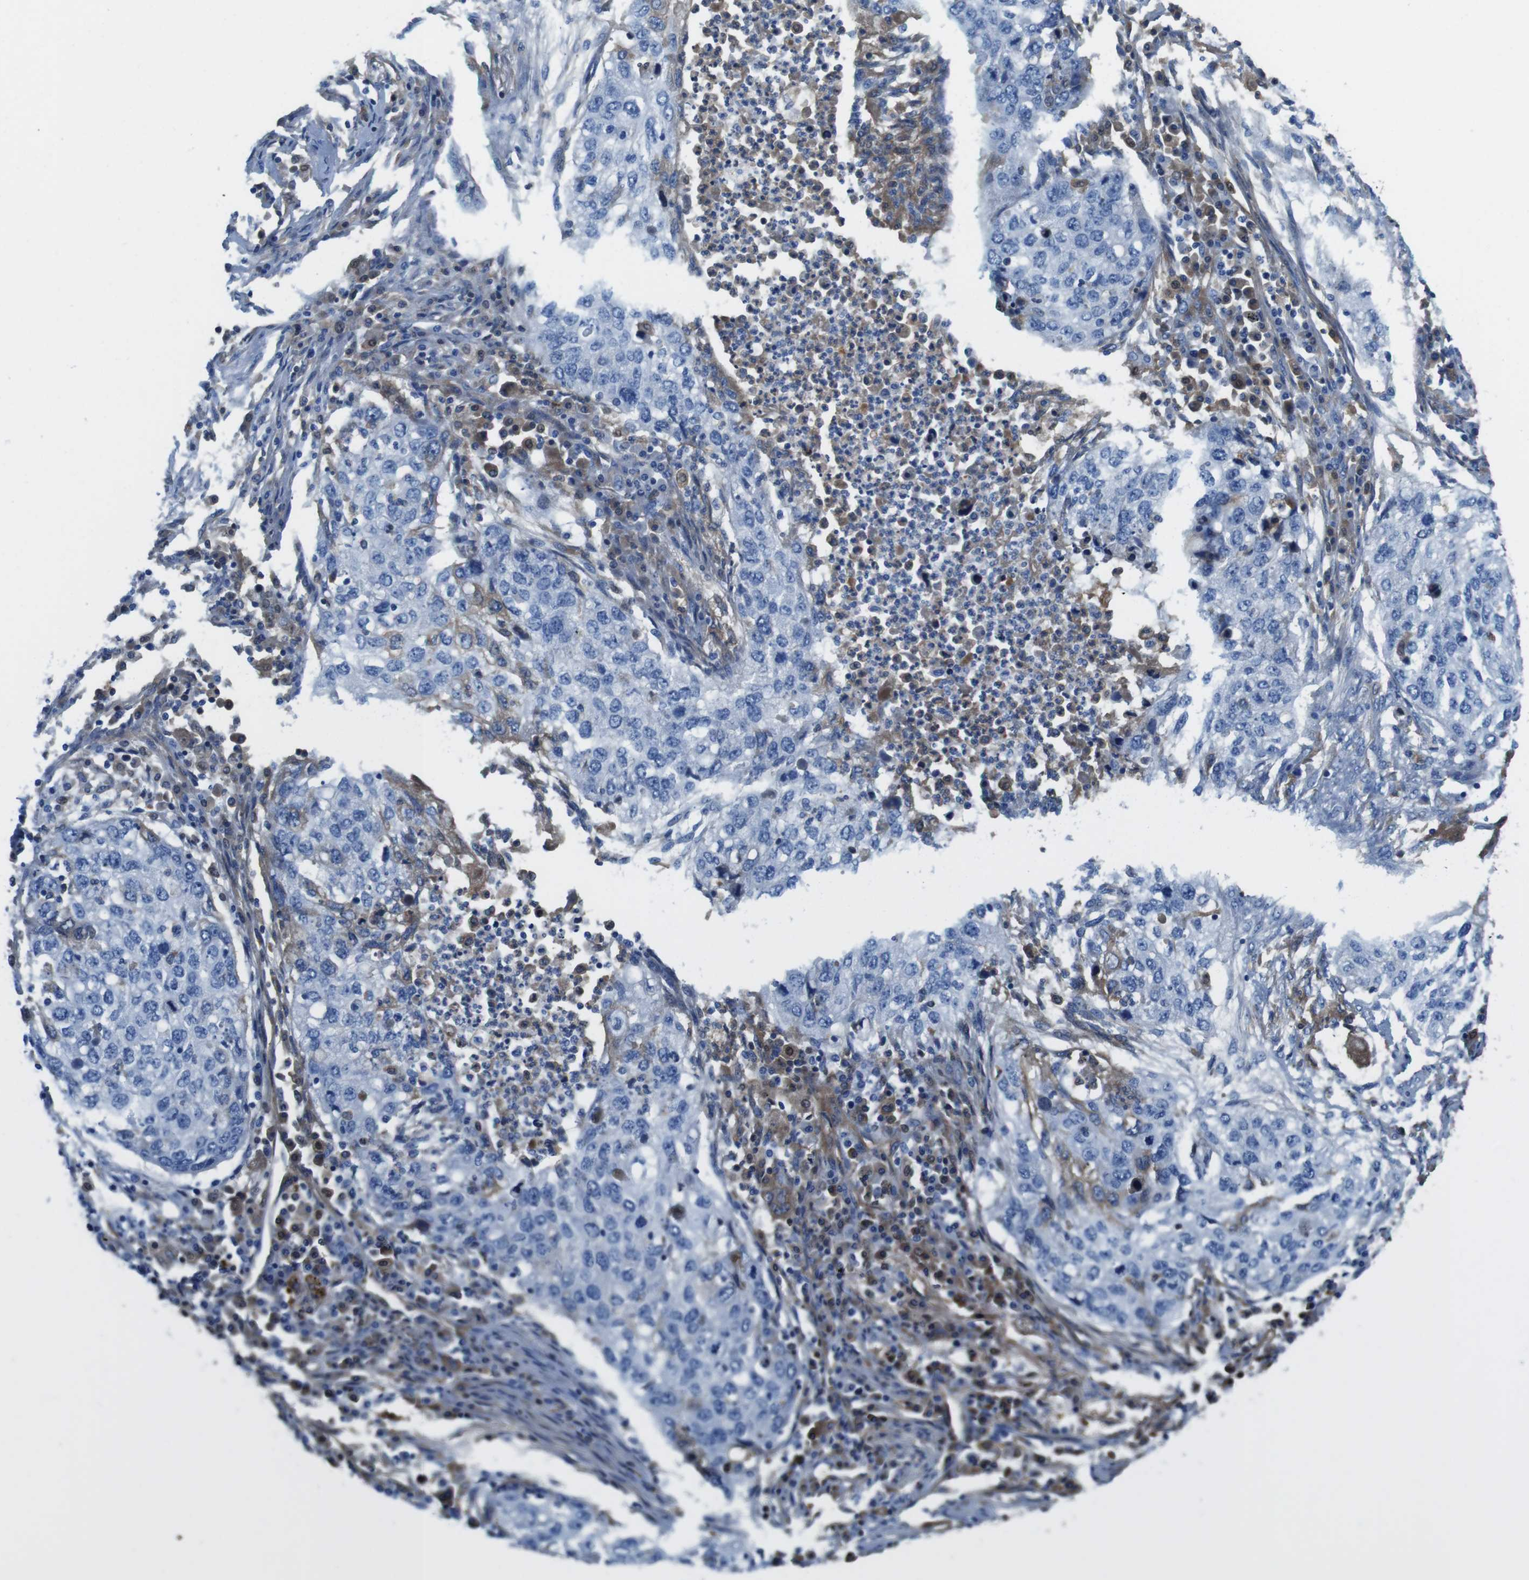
{"staining": {"intensity": "negative", "quantity": "none", "location": "none"}, "tissue": "lung cancer", "cell_type": "Tumor cells", "image_type": "cancer", "snomed": [{"axis": "morphology", "description": "Squamous cell carcinoma, NOS"}, {"axis": "topography", "description": "Lung"}], "caption": "DAB immunohistochemical staining of lung cancer demonstrates no significant positivity in tumor cells.", "gene": "TMPRSS15", "patient": {"sex": "female", "age": 63}}